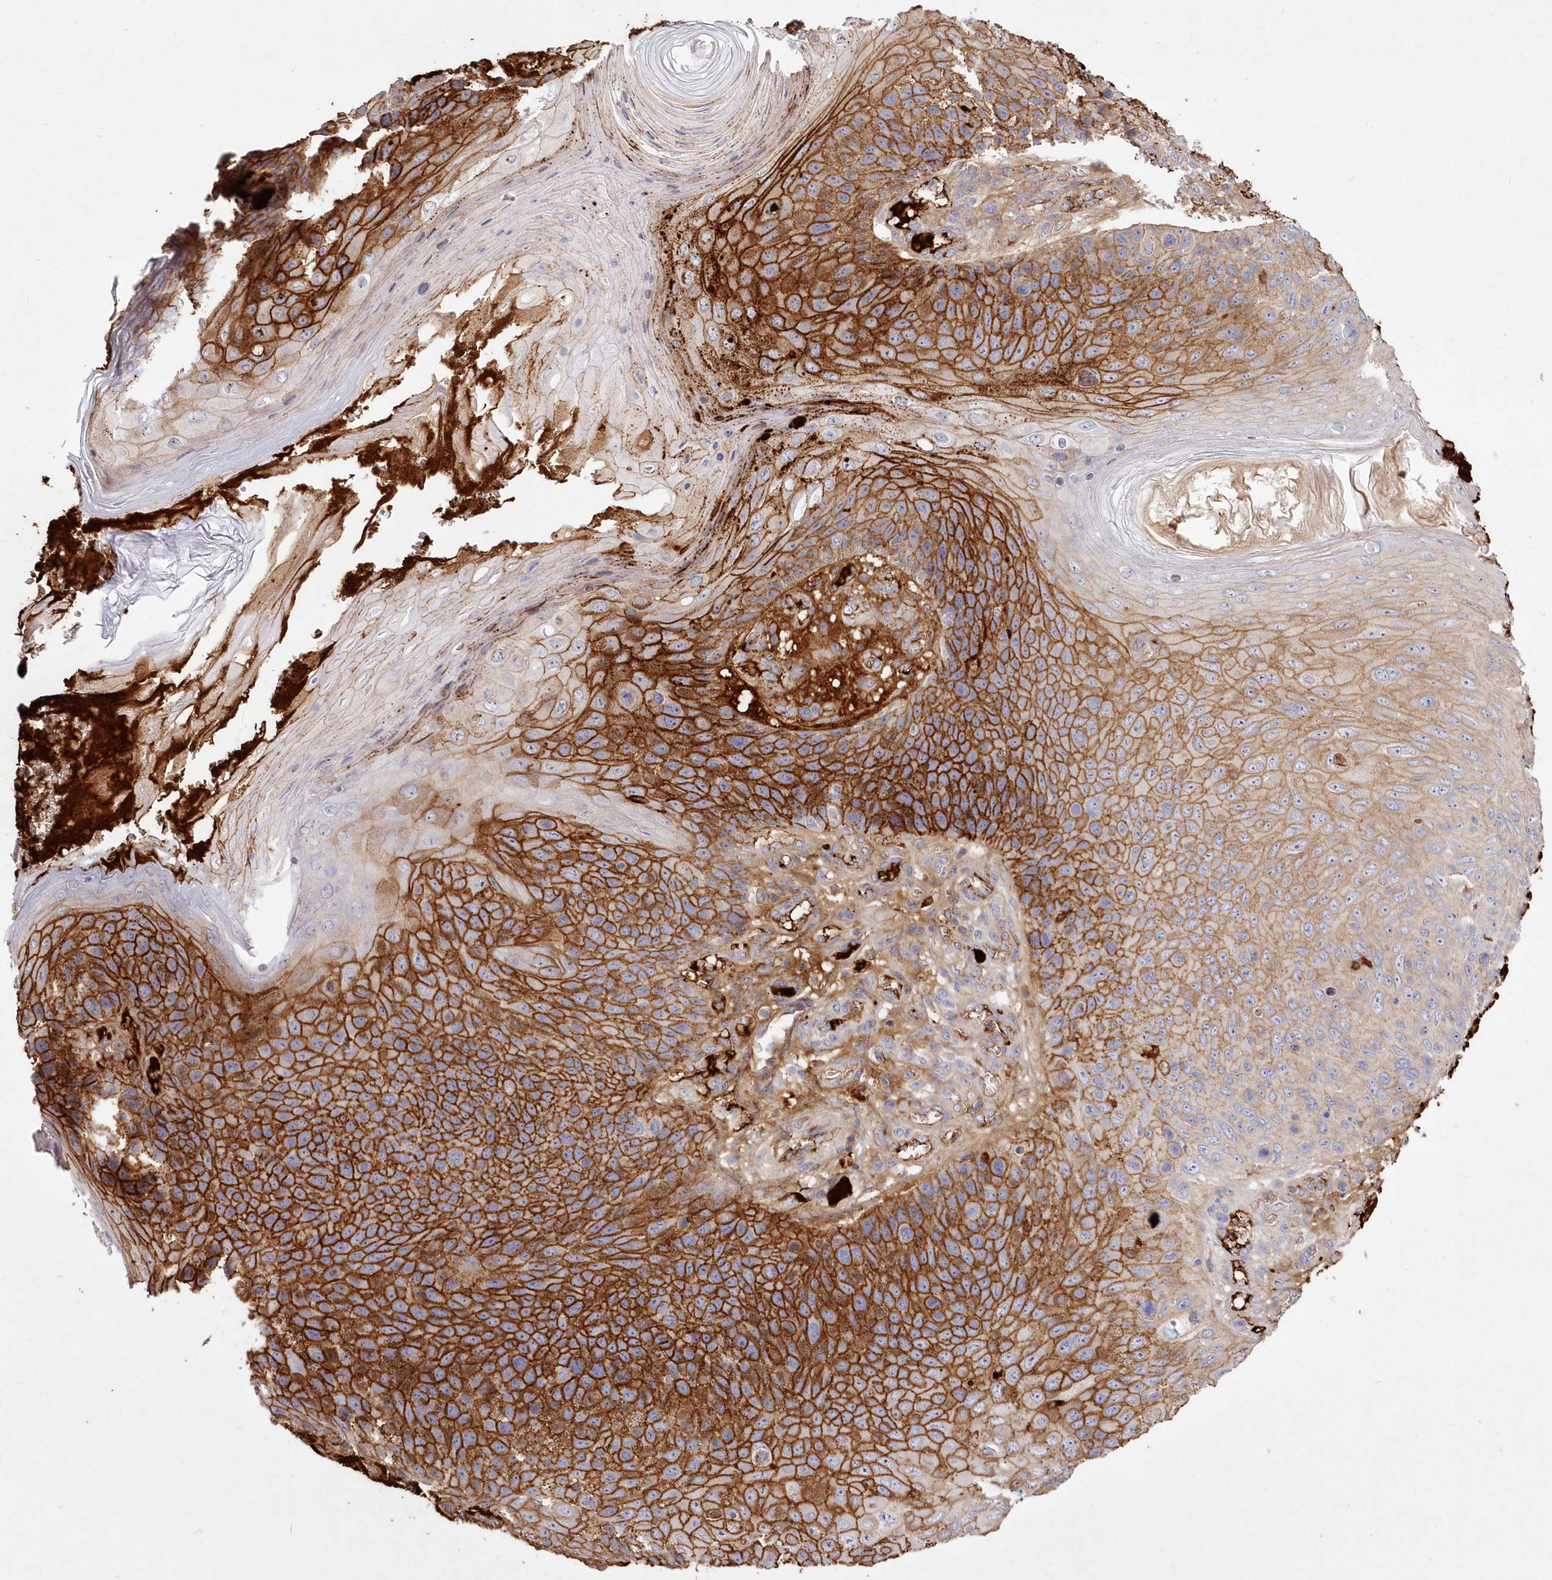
{"staining": {"intensity": "strong", "quantity": ">75%", "location": "cytoplasmic/membranous"}, "tissue": "skin cancer", "cell_type": "Tumor cells", "image_type": "cancer", "snomed": [{"axis": "morphology", "description": "Squamous cell carcinoma, NOS"}, {"axis": "topography", "description": "Skin"}], "caption": "A brown stain highlights strong cytoplasmic/membranous staining of a protein in skin cancer (squamous cell carcinoma) tumor cells.", "gene": "WBP1L", "patient": {"sex": "female", "age": 88}}